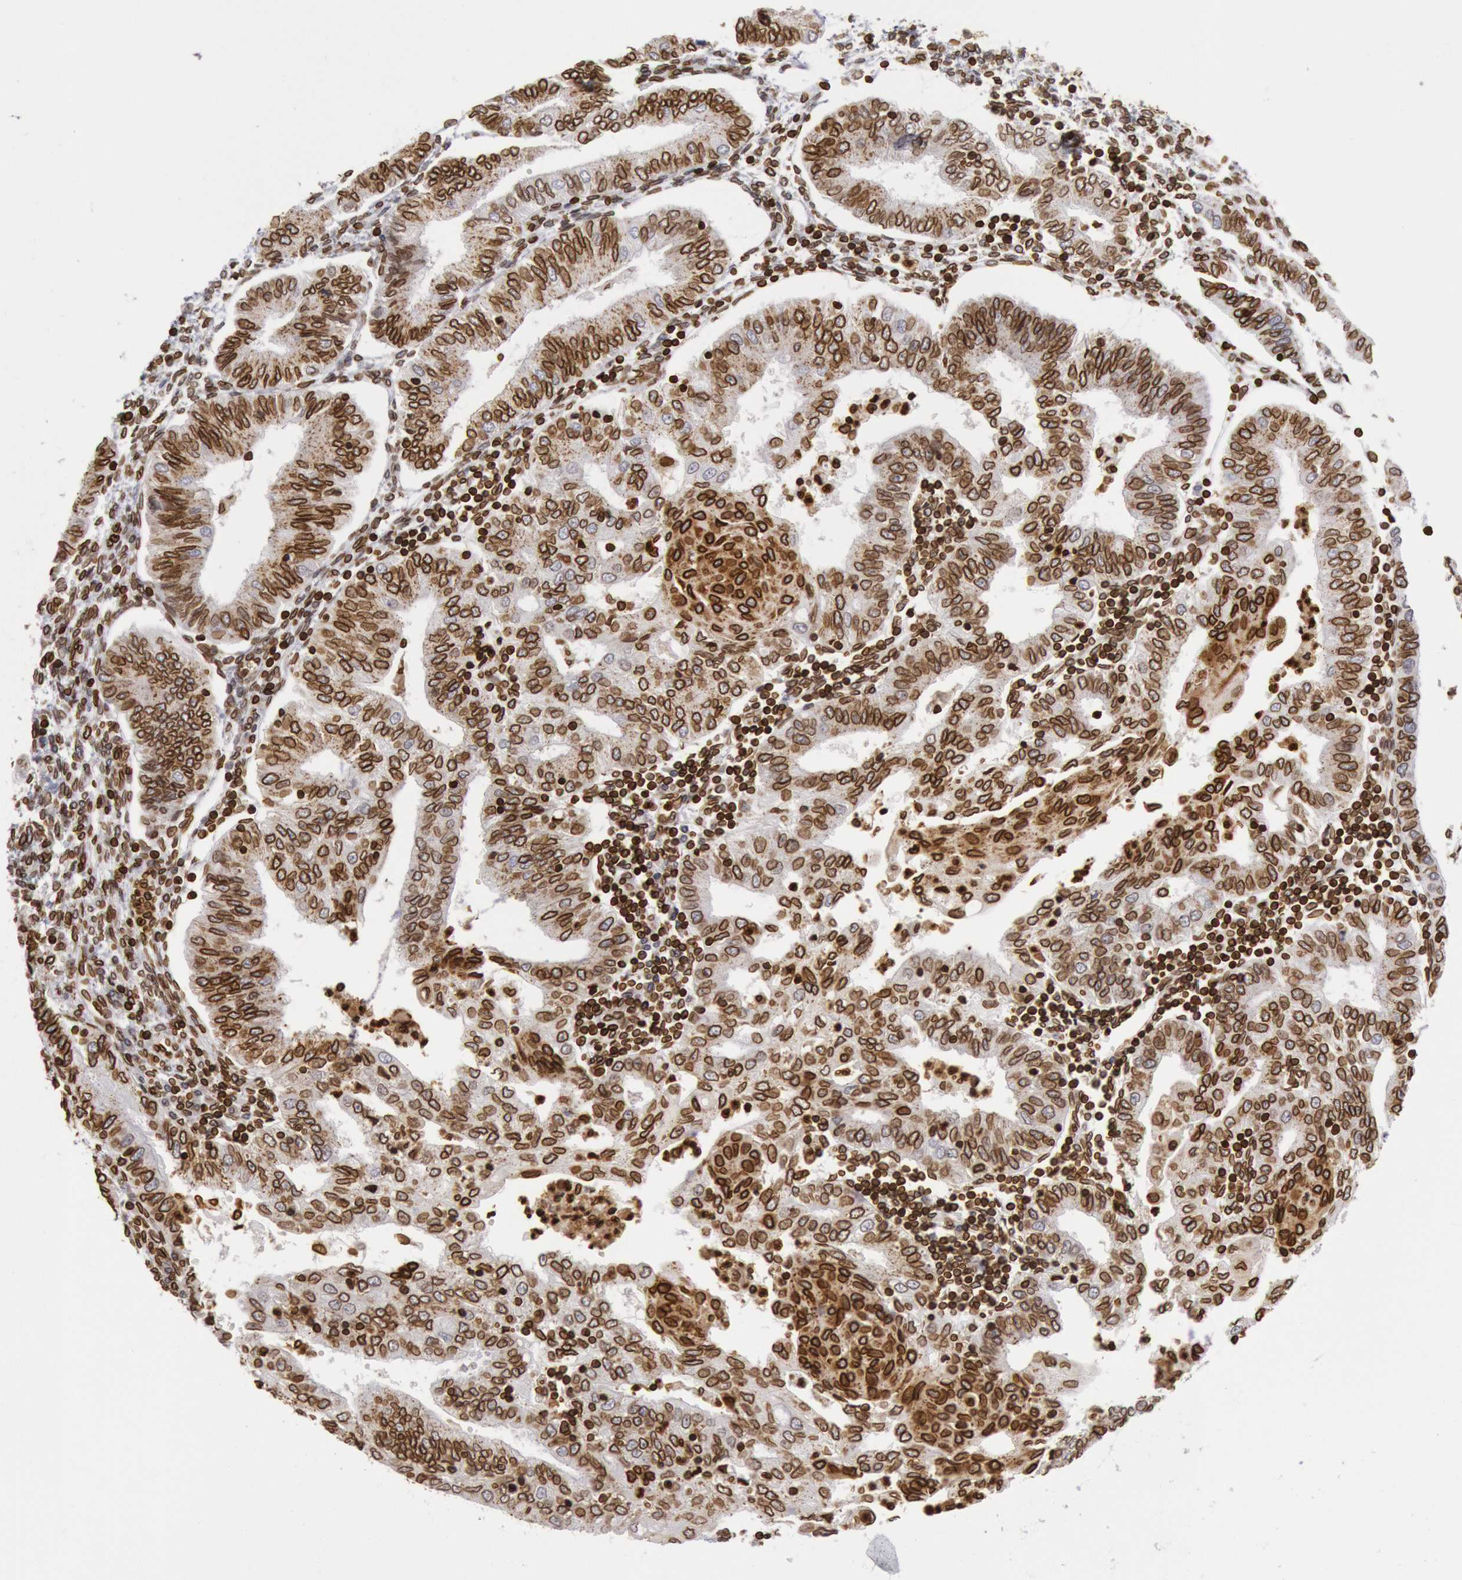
{"staining": {"intensity": "strong", "quantity": ">75%", "location": "cytoplasmic/membranous,nuclear"}, "tissue": "endometrial cancer", "cell_type": "Tumor cells", "image_type": "cancer", "snomed": [{"axis": "morphology", "description": "Adenocarcinoma, NOS"}, {"axis": "topography", "description": "Endometrium"}], "caption": "Immunohistochemical staining of endometrial adenocarcinoma demonstrates high levels of strong cytoplasmic/membranous and nuclear staining in about >75% of tumor cells.", "gene": "SUN2", "patient": {"sex": "female", "age": 51}}